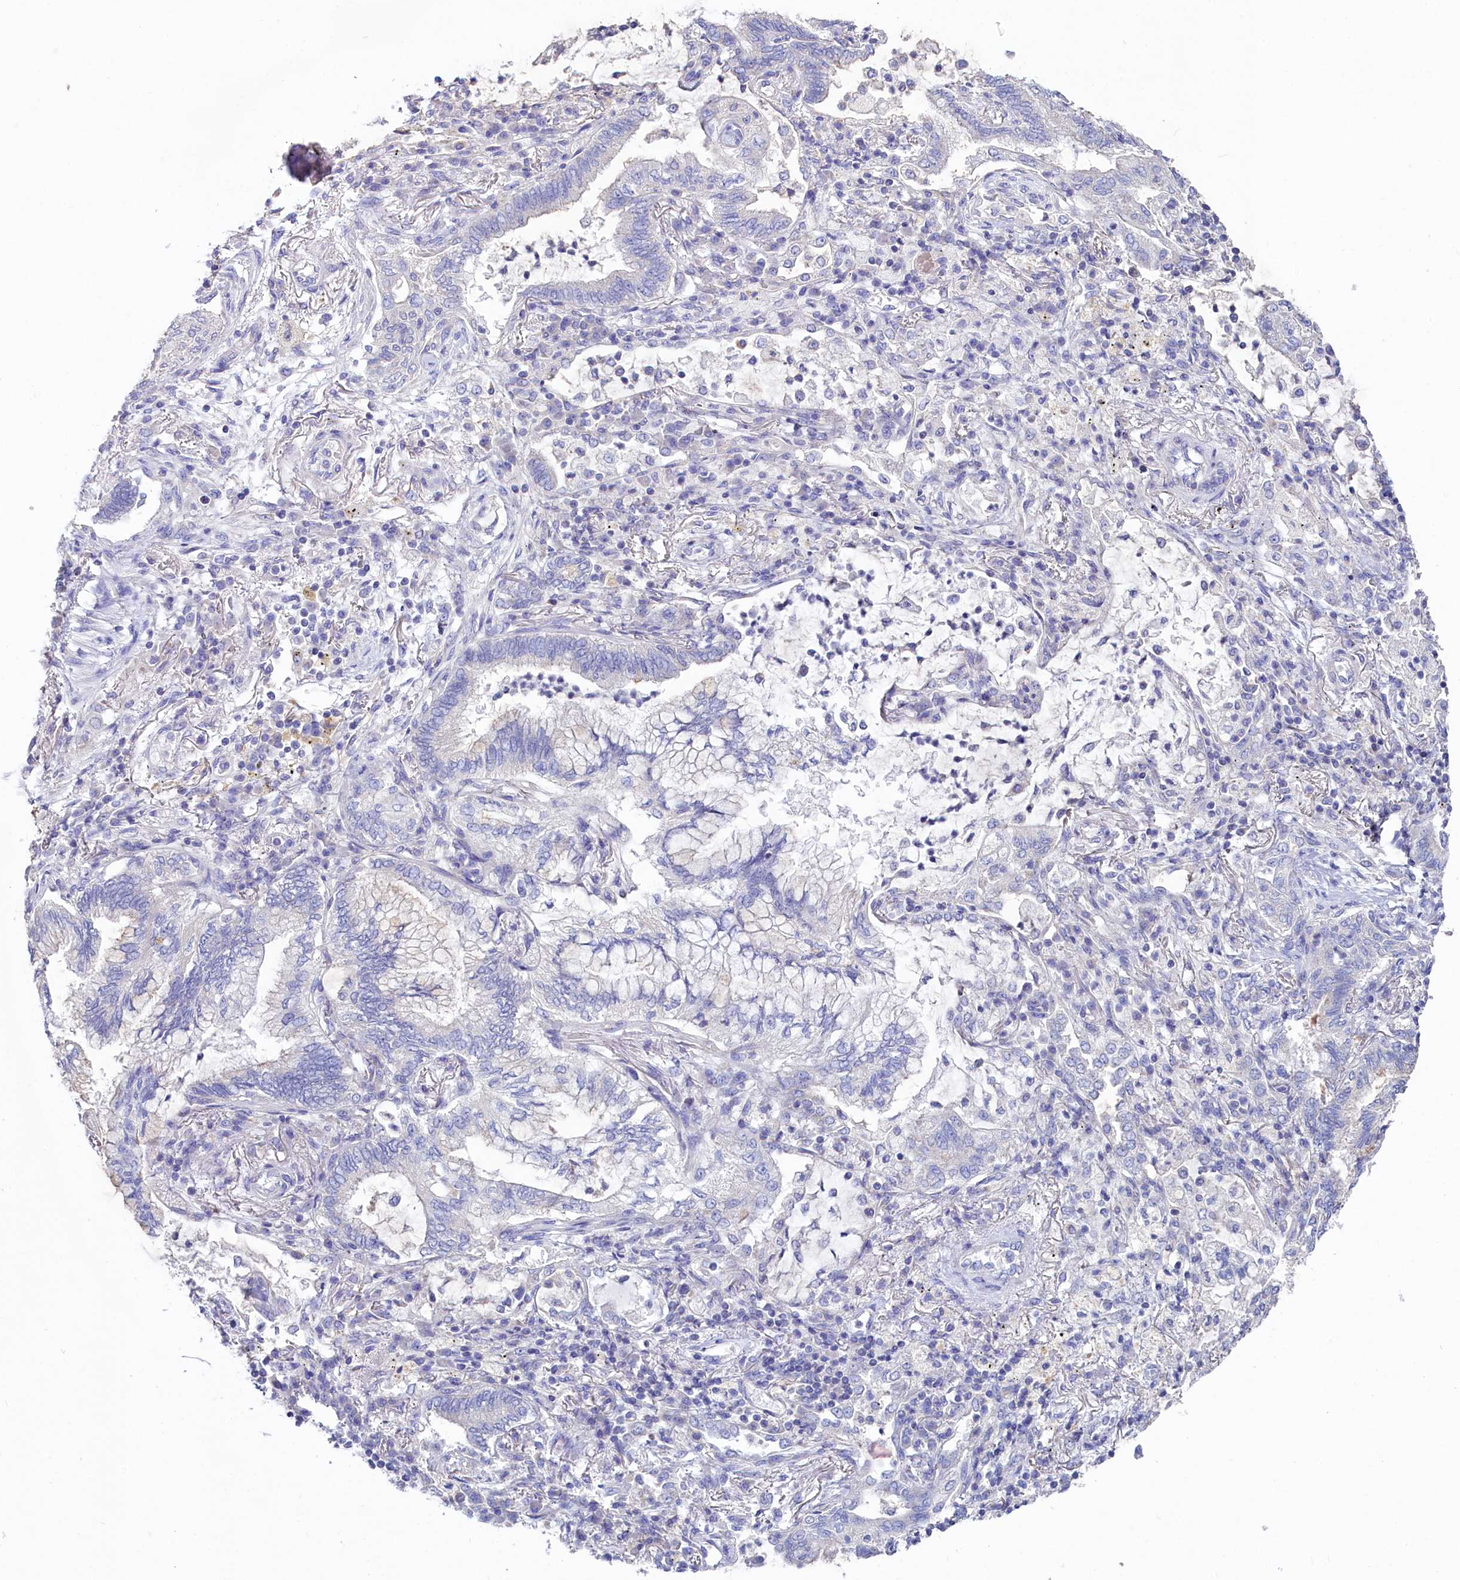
{"staining": {"intensity": "negative", "quantity": "none", "location": "none"}, "tissue": "lung cancer", "cell_type": "Tumor cells", "image_type": "cancer", "snomed": [{"axis": "morphology", "description": "Adenocarcinoma, NOS"}, {"axis": "topography", "description": "Lung"}], "caption": "An immunohistochemistry histopathology image of adenocarcinoma (lung) is shown. There is no staining in tumor cells of adenocarcinoma (lung).", "gene": "VPS26B", "patient": {"sex": "female", "age": 70}}